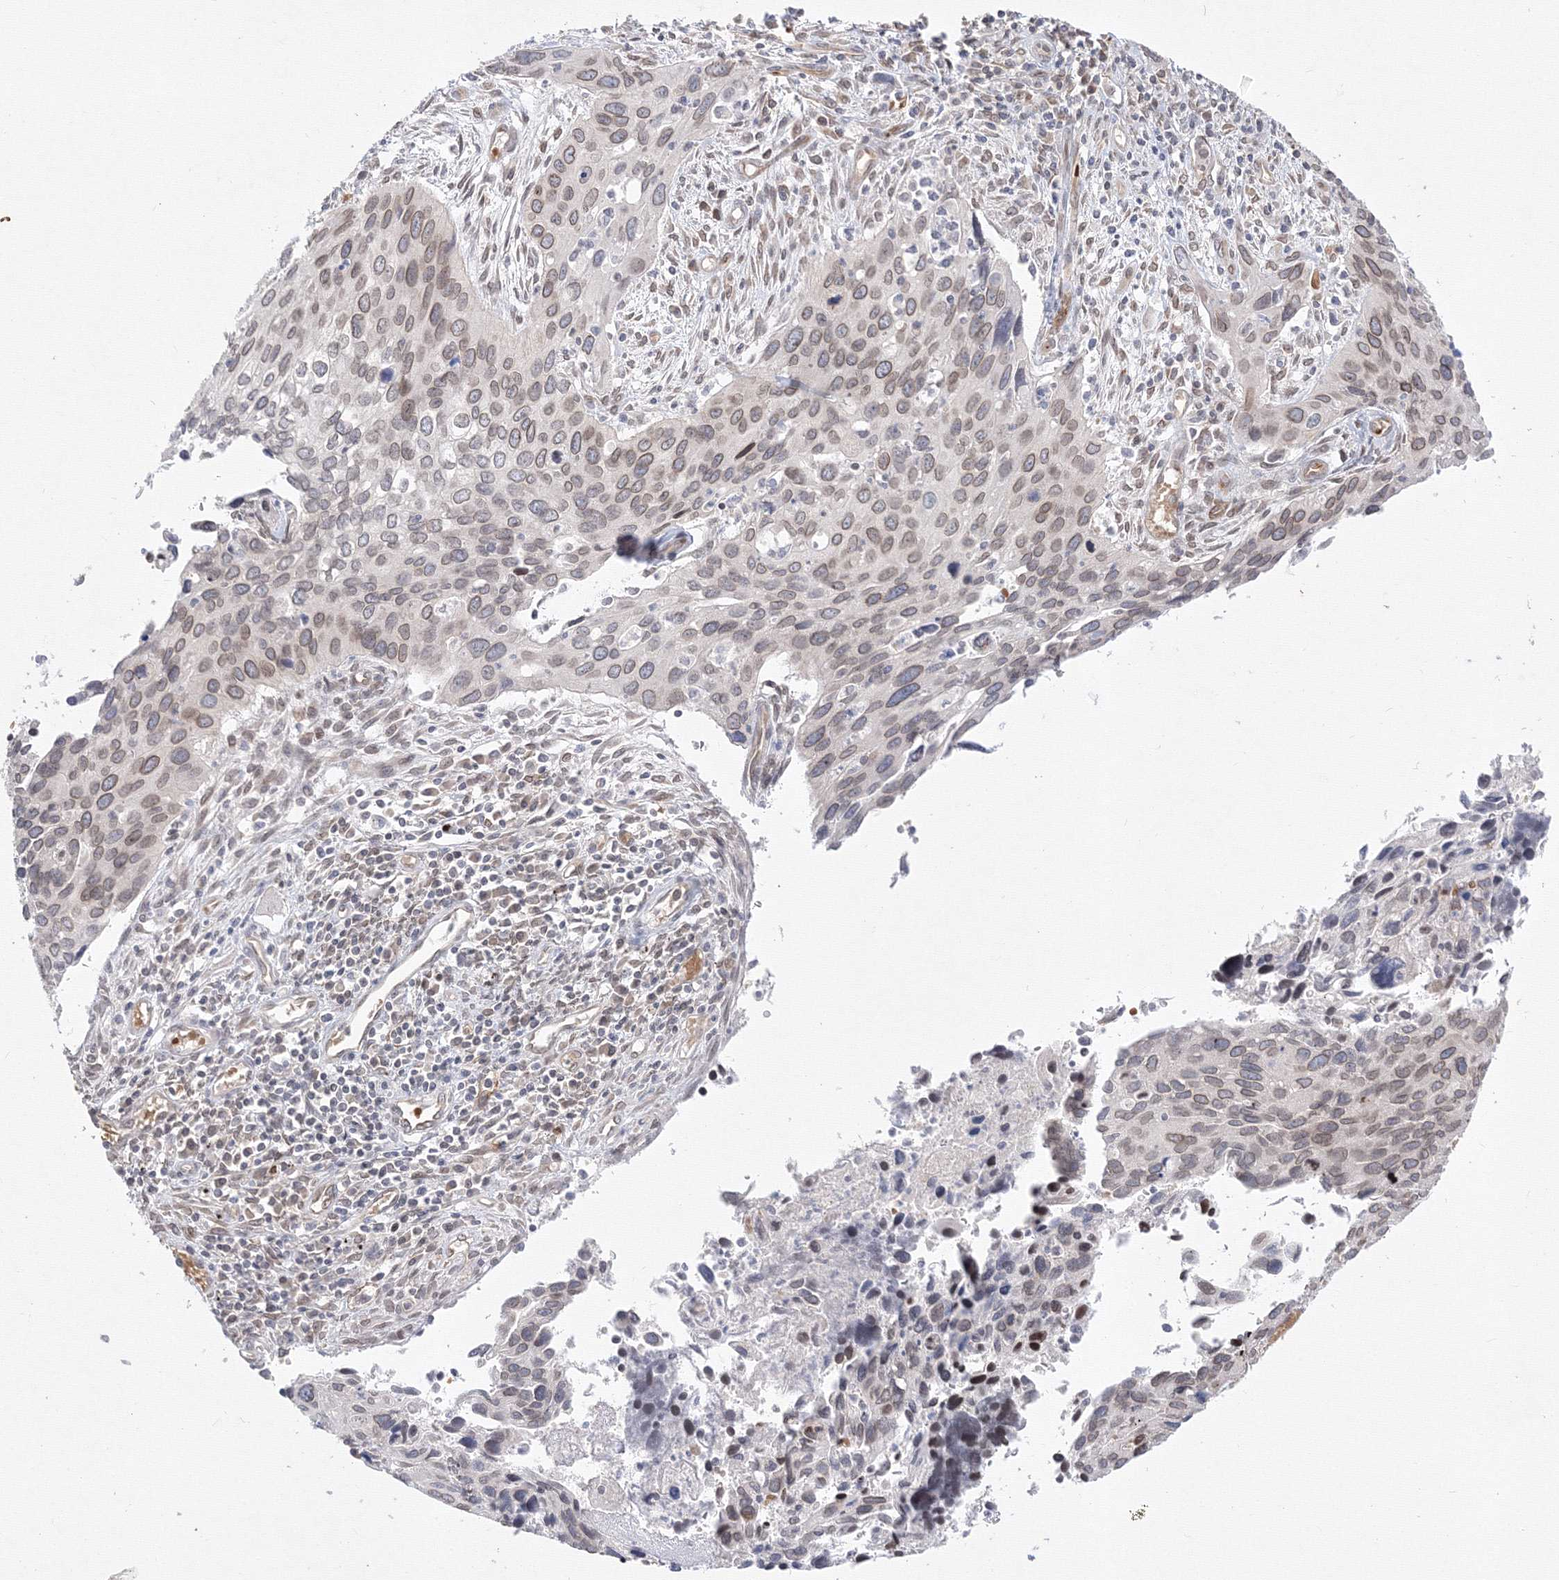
{"staining": {"intensity": "moderate", "quantity": ">75%", "location": "cytoplasmic/membranous,nuclear"}, "tissue": "cervical cancer", "cell_type": "Tumor cells", "image_type": "cancer", "snomed": [{"axis": "morphology", "description": "Squamous cell carcinoma, NOS"}, {"axis": "topography", "description": "Cervix"}], "caption": "Moderate cytoplasmic/membranous and nuclear staining for a protein is identified in about >75% of tumor cells of cervical cancer (squamous cell carcinoma) using immunohistochemistry (IHC).", "gene": "DNAJB2", "patient": {"sex": "female", "age": 55}}